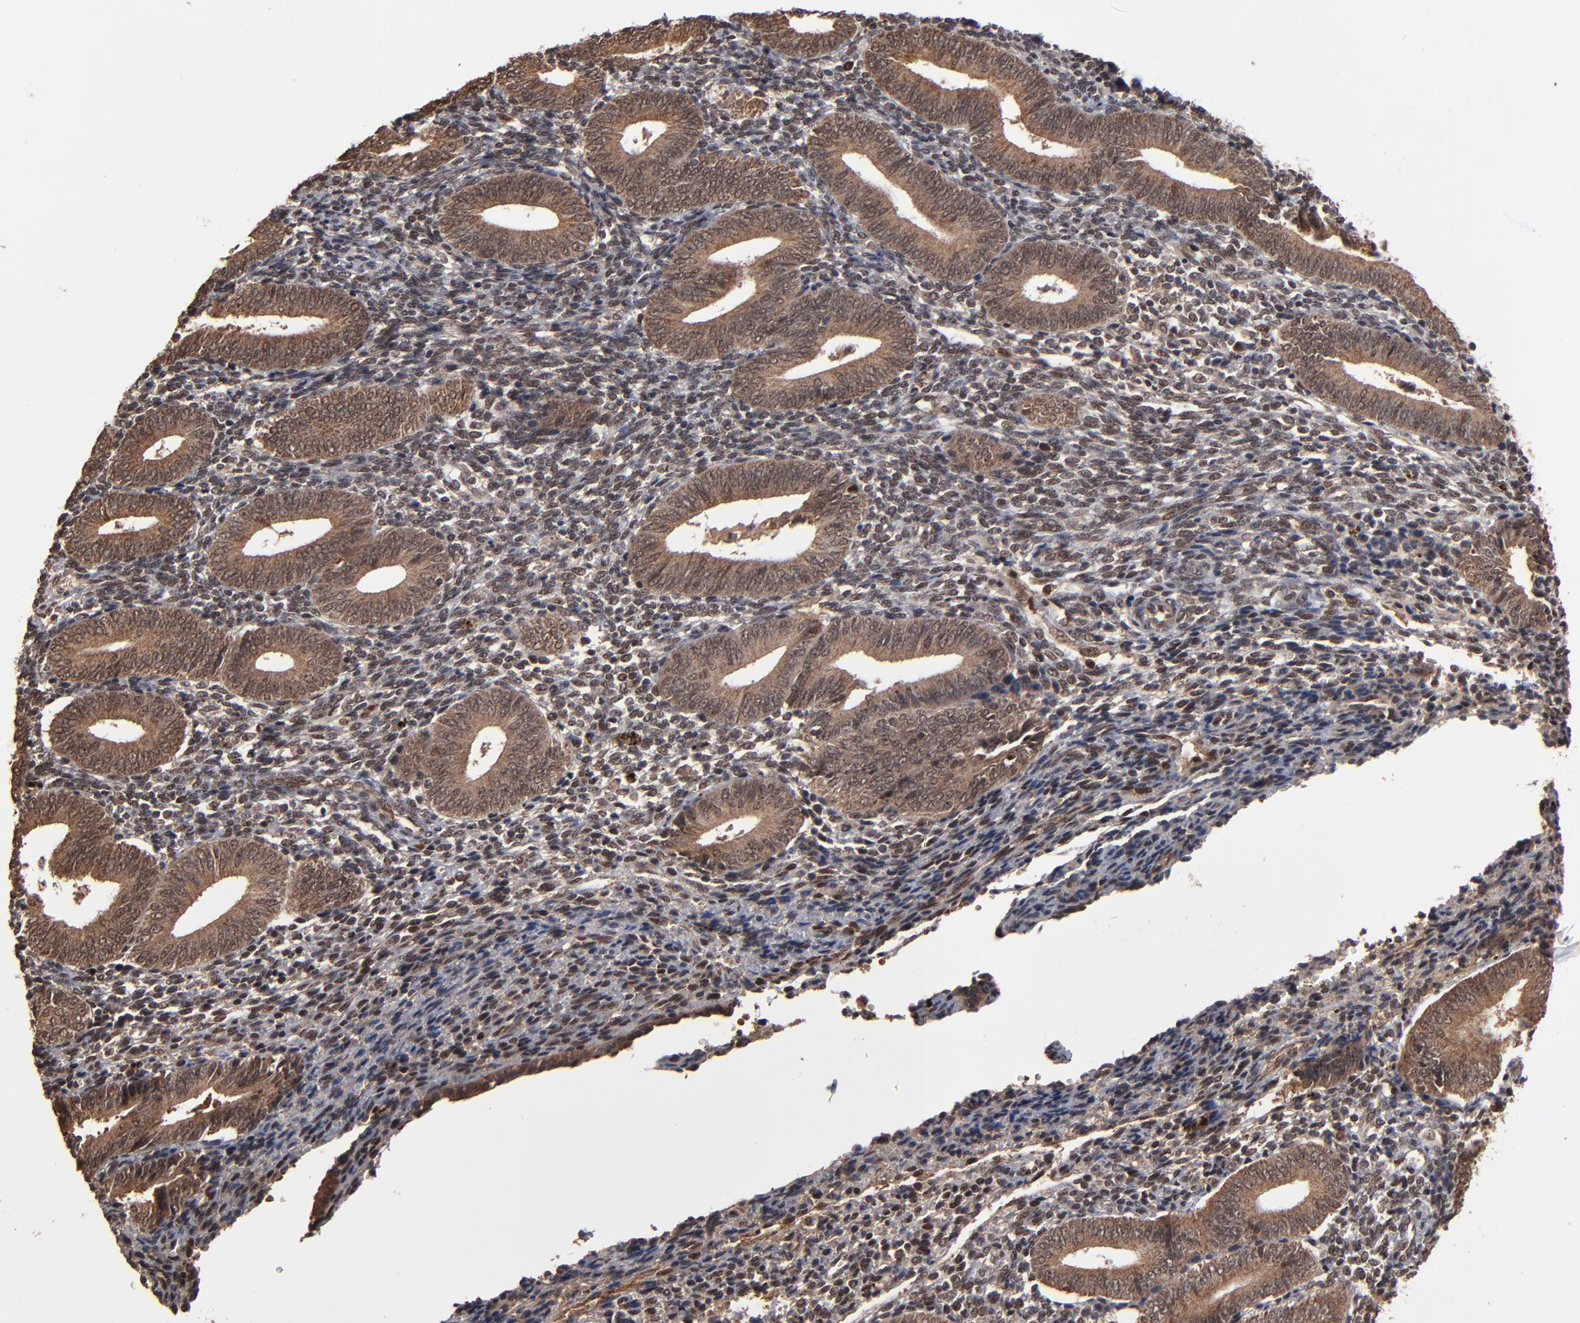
{"staining": {"intensity": "moderate", "quantity": "25%-75%", "location": "nuclear"}, "tissue": "endometrium", "cell_type": "Cells in endometrial stroma", "image_type": "normal", "snomed": [{"axis": "morphology", "description": "Normal tissue, NOS"}, {"axis": "topography", "description": "Uterus"}, {"axis": "topography", "description": "Endometrium"}], "caption": "This micrograph displays immunohistochemistry staining of benign endometrium, with medium moderate nuclear staining in approximately 25%-75% of cells in endometrial stroma.", "gene": "NXF2B", "patient": {"sex": "female", "age": 33}}